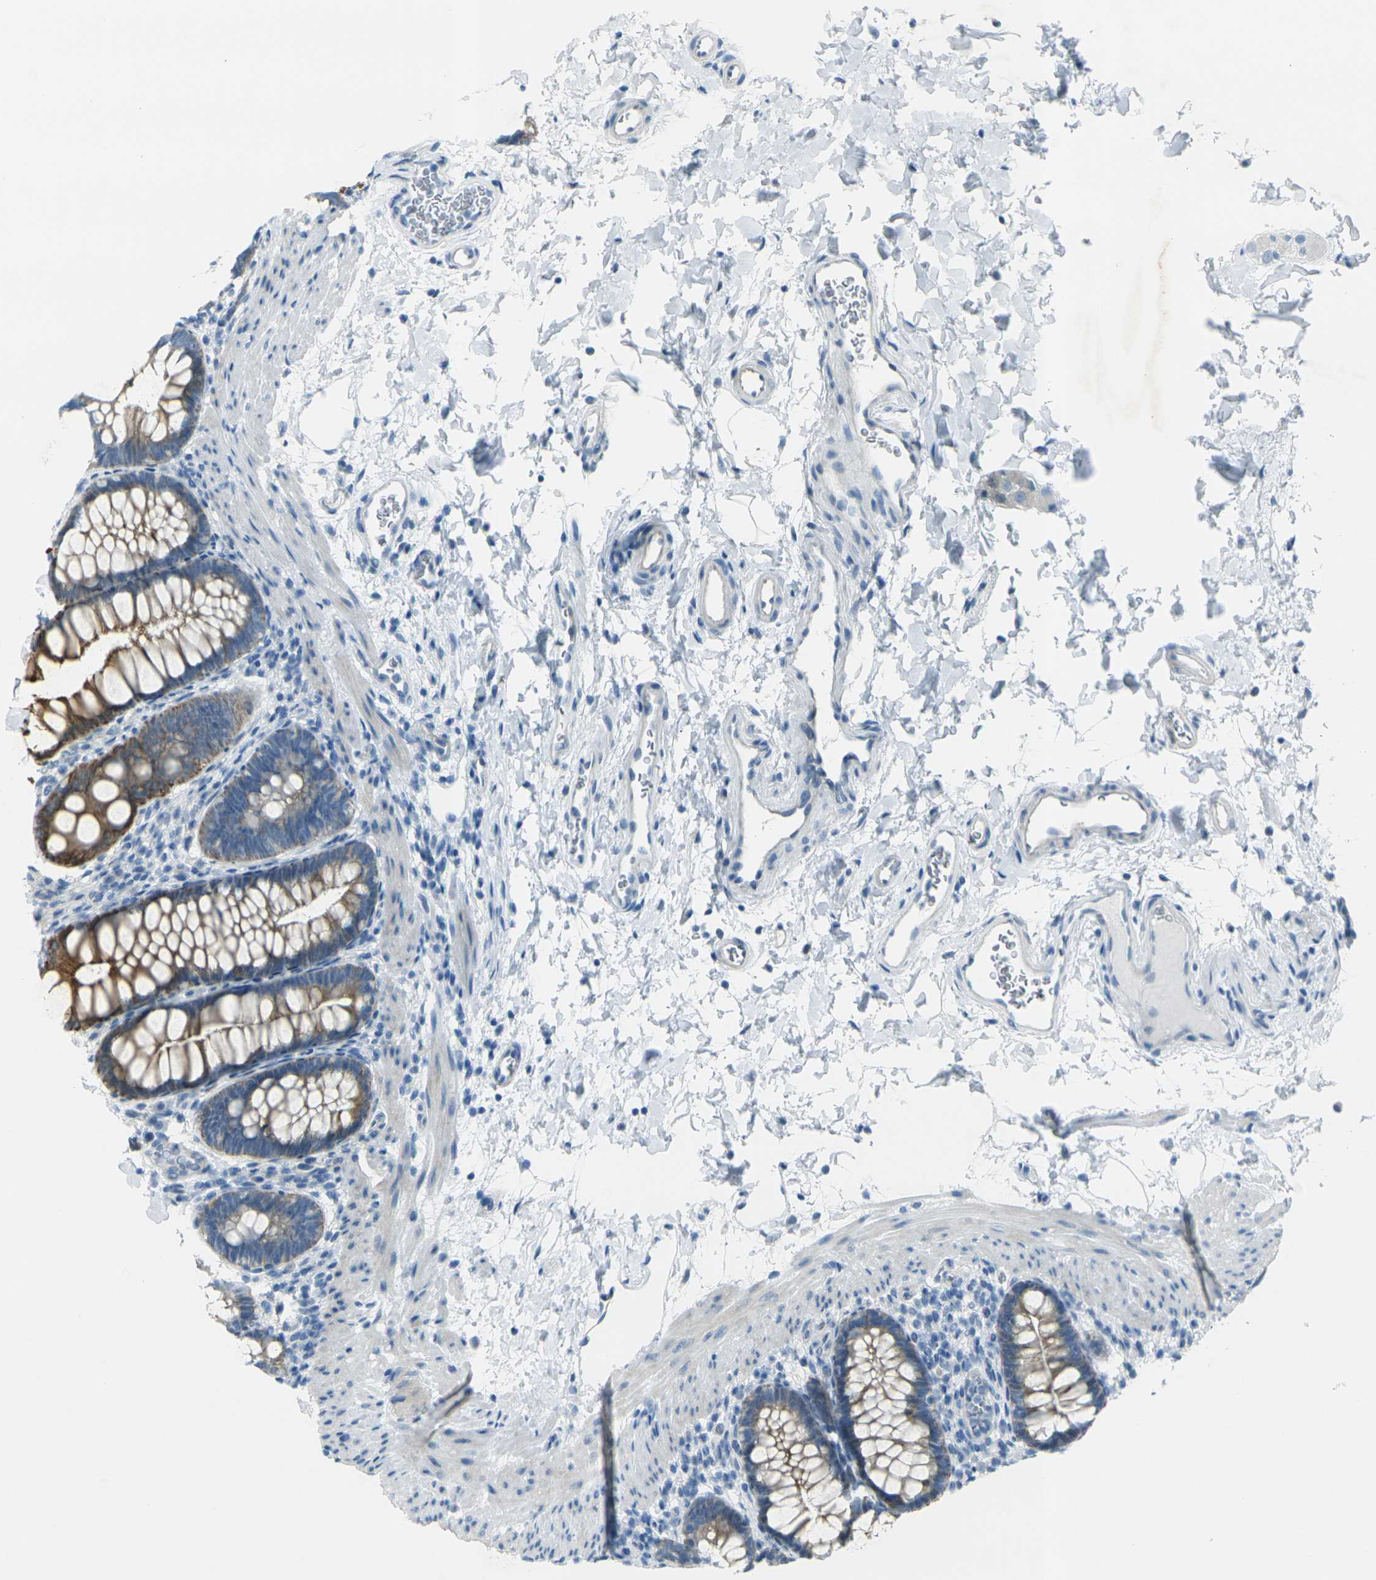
{"staining": {"intensity": "strong", "quantity": "25%-75%", "location": "cytoplasmic/membranous"}, "tissue": "rectum", "cell_type": "Glandular cells", "image_type": "normal", "snomed": [{"axis": "morphology", "description": "Normal tissue, NOS"}, {"axis": "topography", "description": "Rectum"}], "caption": "Immunohistochemical staining of benign human rectum shows high levels of strong cytoplasmic/membranous expression in approximately 25%-75% of glandular cells.", "gene": "ANKRD46", "patient": {"sex": "female", "age": 24}}